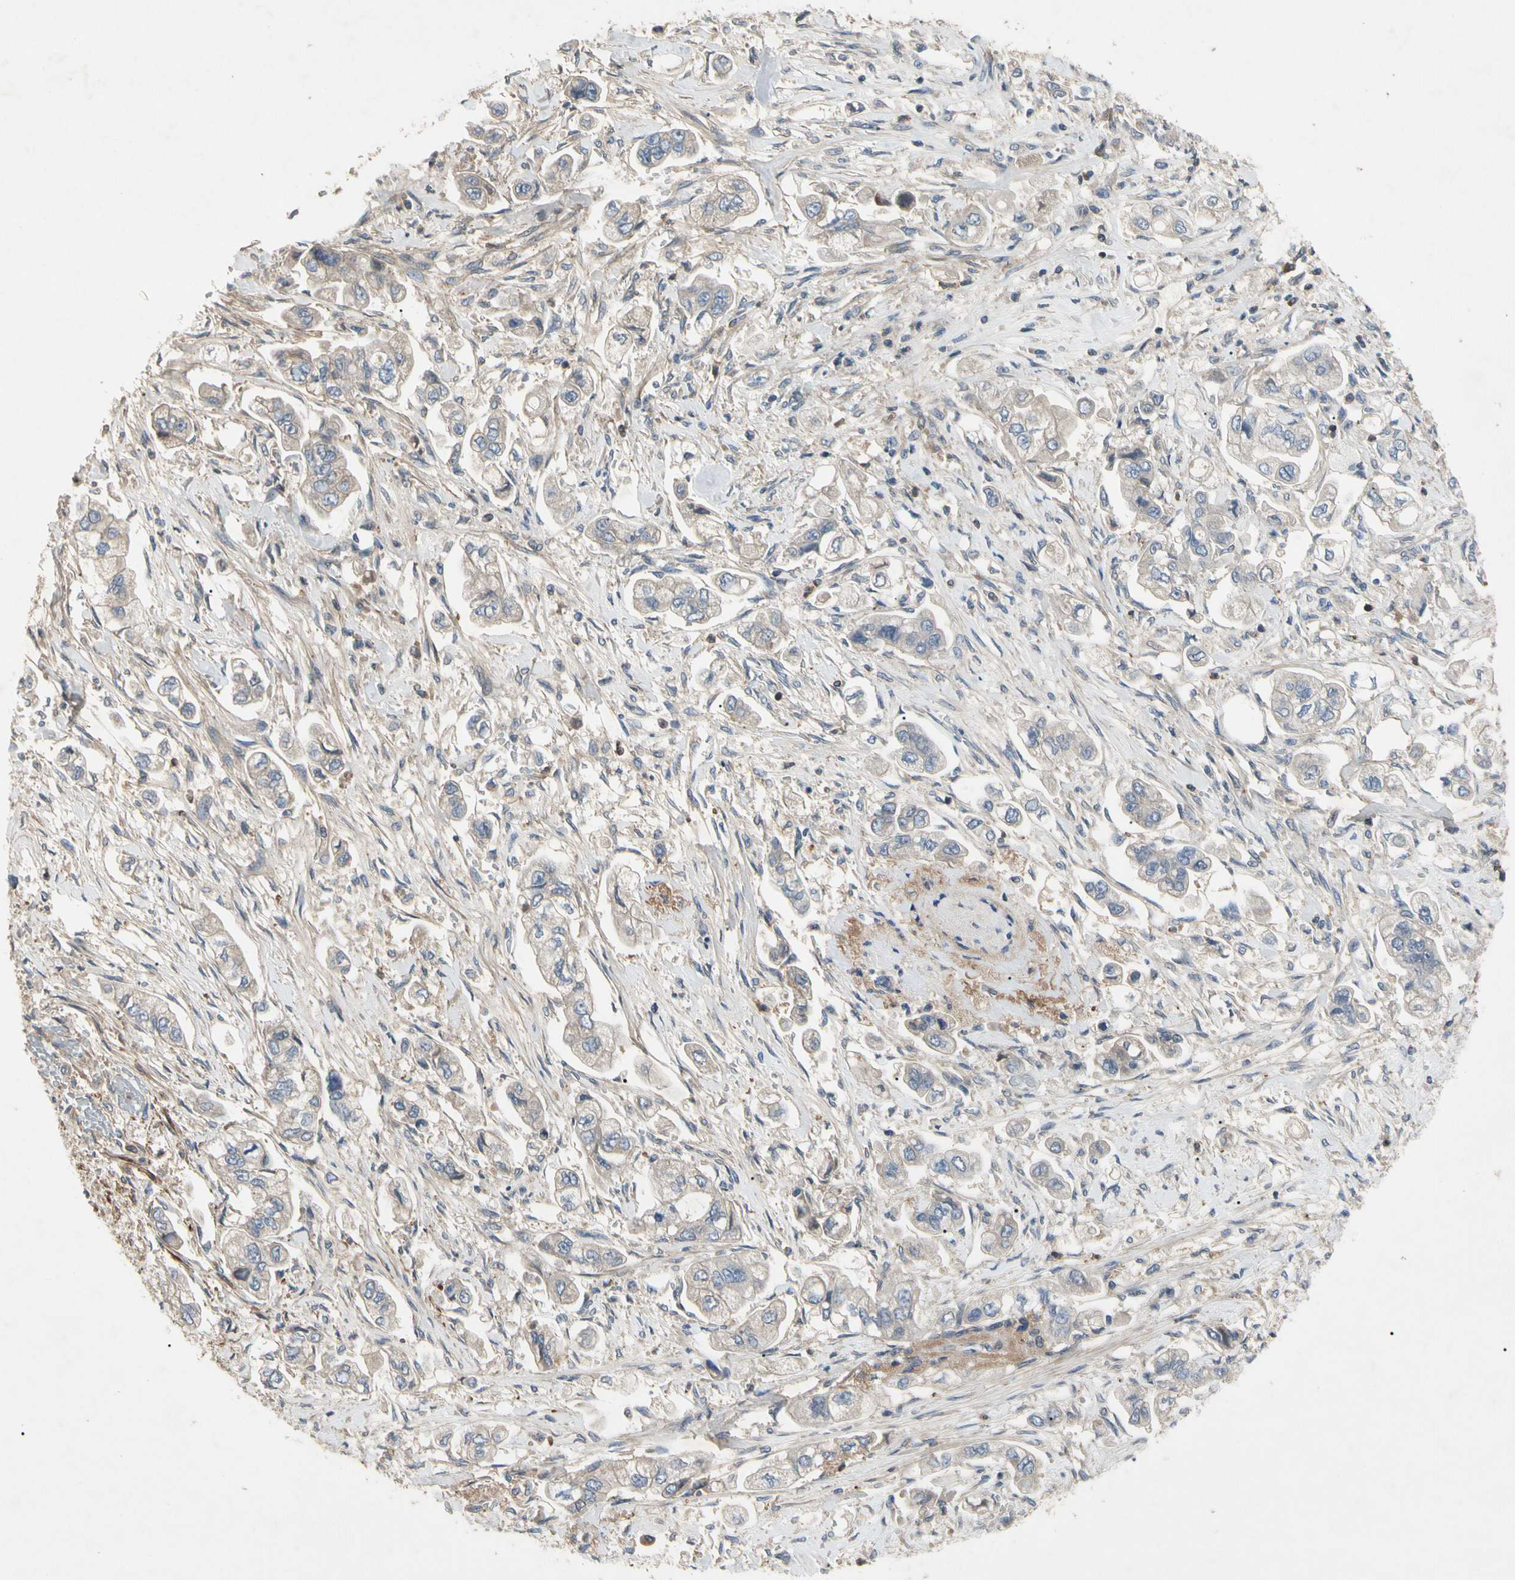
{"staining": {"intensity": "negative", "quantity": "none", "location": "none"}, "tissue": "stomach cancer", "cell_type": "Tumor cells", "image_type": "cancer", "snomed": [{"axis": "morphology", "description": "Adenocarcinoma, NOS"}, {"axis": "topography", "description": "Stomach"}], "caption": "The immunohistochemistry micrograph has no significant positivity in tumor cells of stomach adenocarcinoma tissue.", "gene": "CRTAC1", "patient": {"sex": "male", "age": 62}}